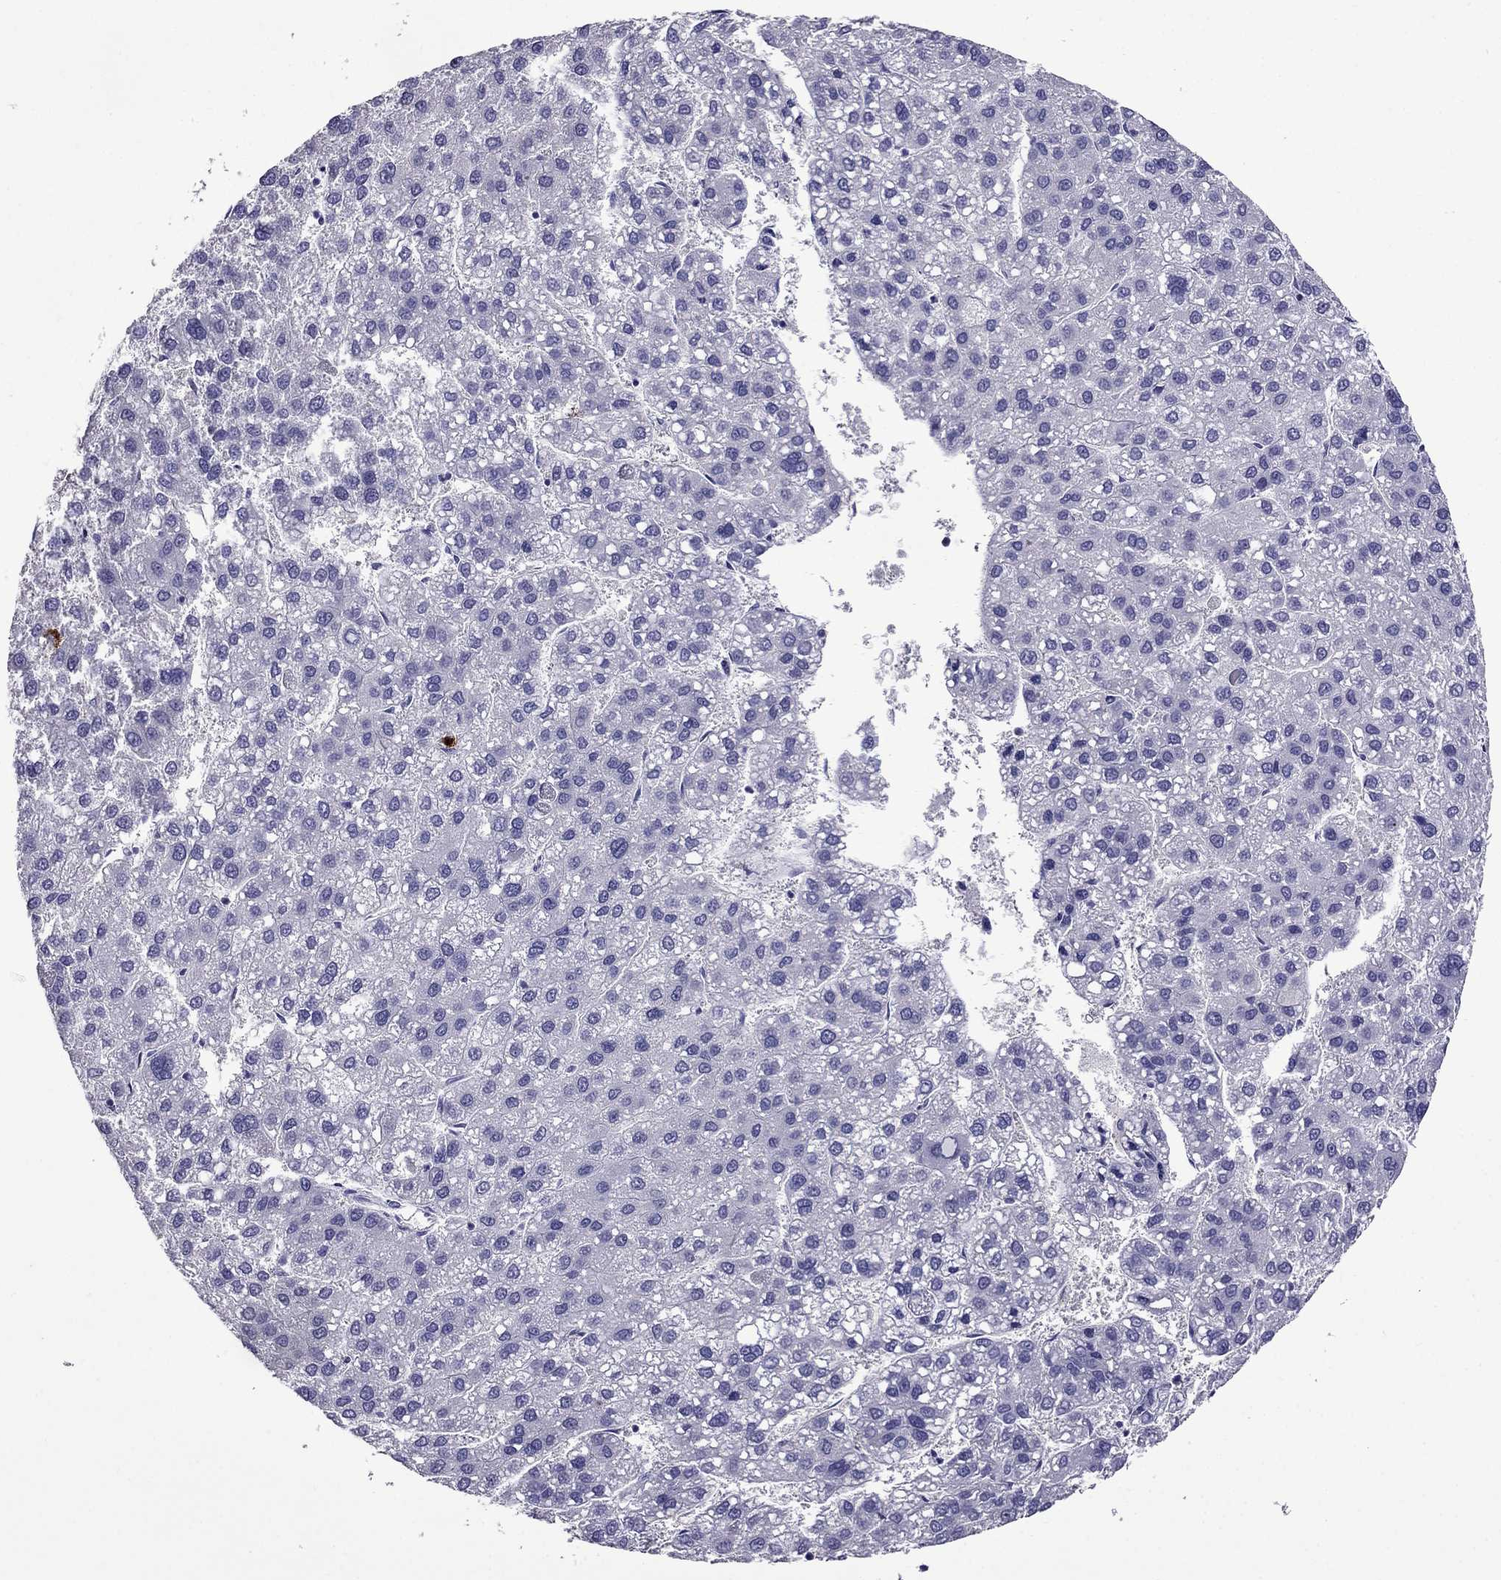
{"staining": {"intensity": "negative", "quantity": "none", "location": "none"}, "tissue": "liver cancer", "cell_type": "Tumor cells", "image_type": "cancer", "snomed": [{"axis": "morphology", "description": "Carcinoma, Hepatocellular, NOS"}, {"axis": "topography", "description": "Liver"}], "caption": "There is no significant expression in tumor cells of liver cancer (hepatocellular carcinoma).", "gene": "OLFM4", "patient": {"sex": "female", "age": 82}}